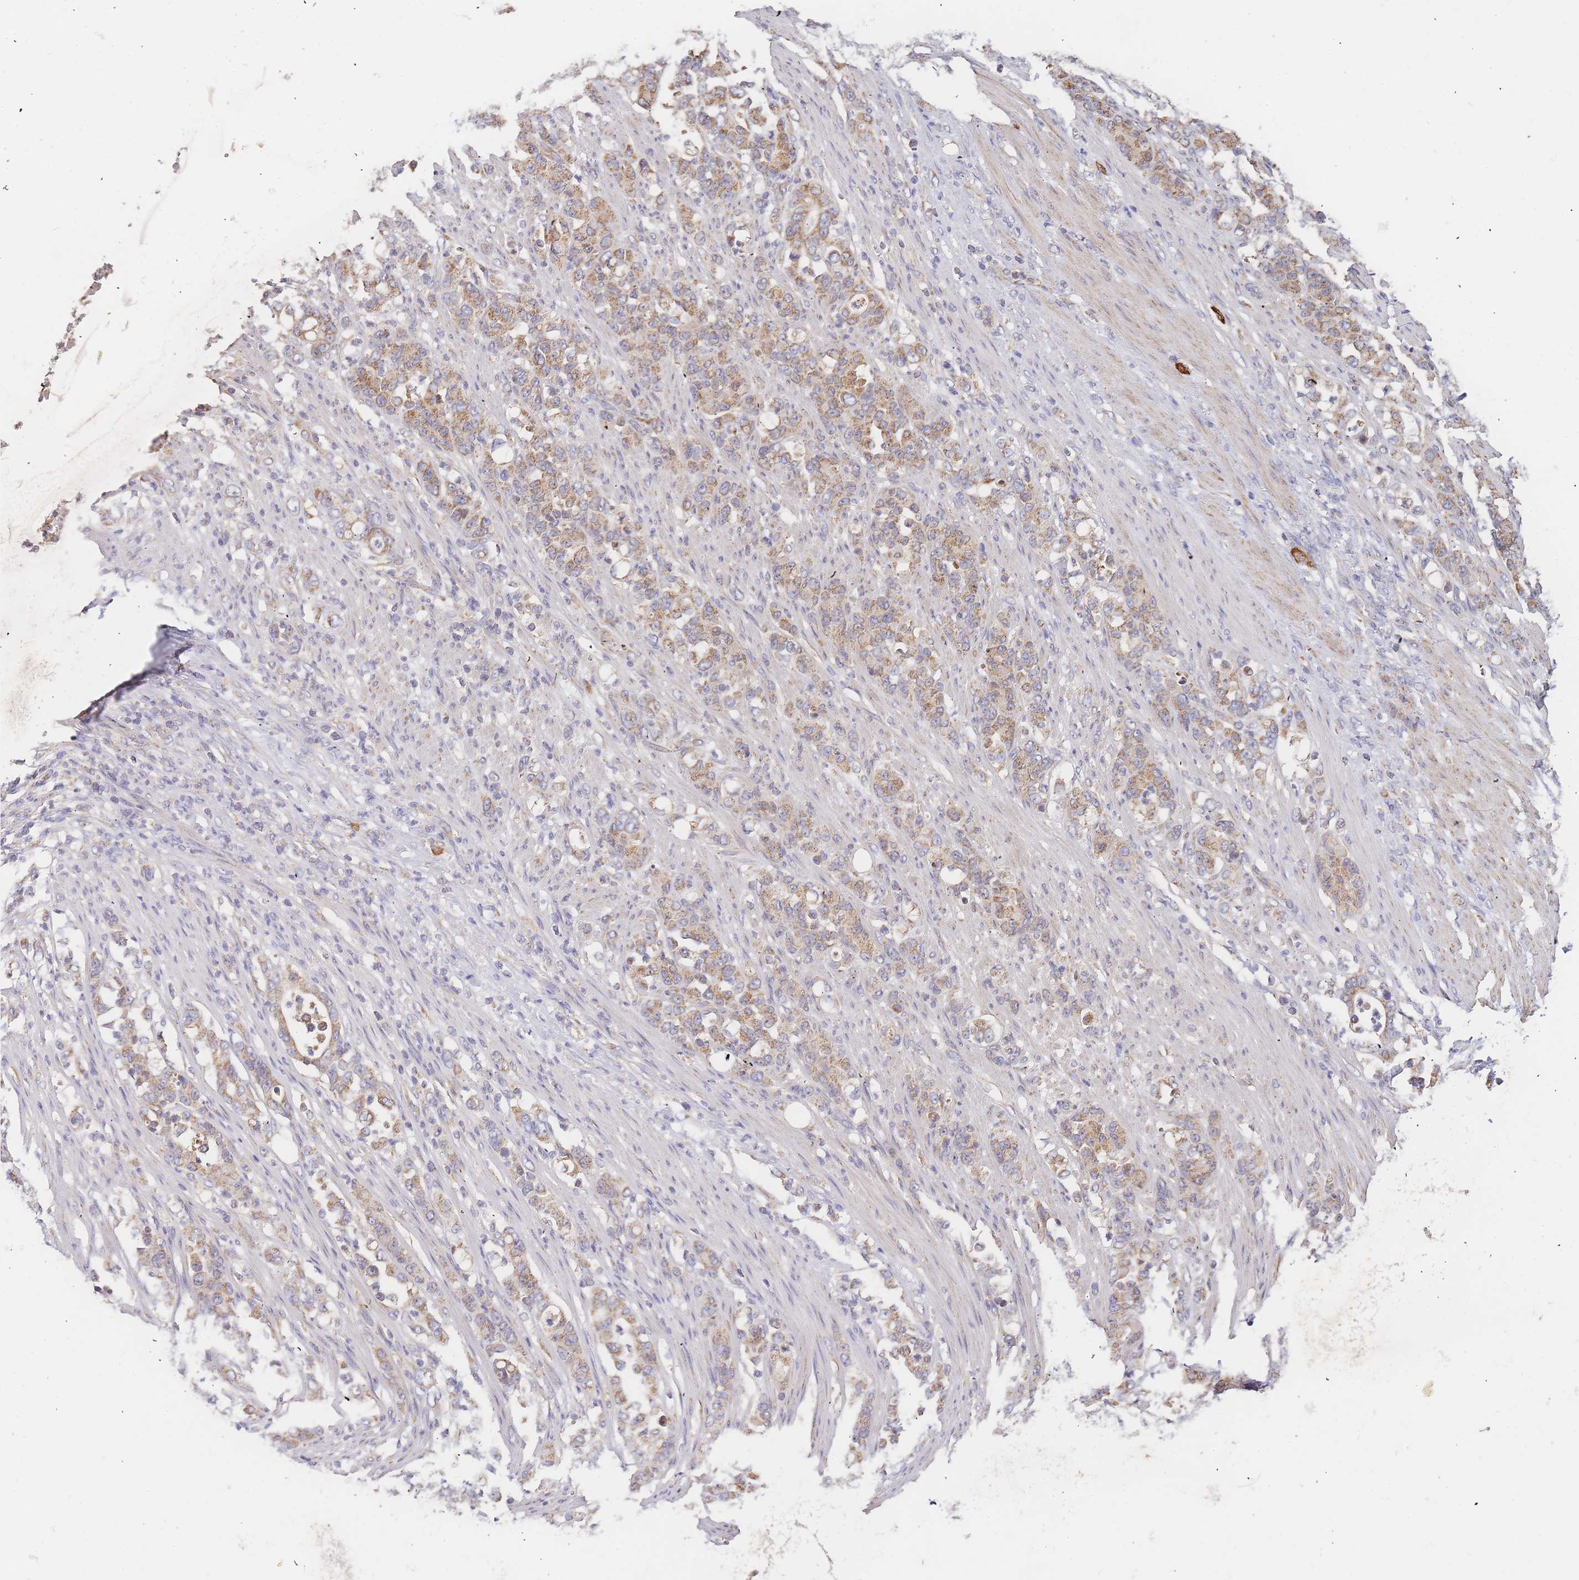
{"staining": {"intensity": "moderate", "quantity": ">75%", "location": "cytoplasmic/membranous"}, "tissue": "stomach cancer", "cell_type": "Tumor cells", "image_type": "cancer", "snomed": [{"axis": "morphology", "description": "Normal tissue, NOS"}, {"axis": "morphology", "description": "Adenocarcinoma, NOS"}, {"axis": "topography", "description": "Stomach"}], "caption": "Immunohistochemistry (IHC) micrograph of neoplastic tissue: human stomach cancer stained using immunohistochemistry (IHC) exhibits medium levels of moderate protein expression localized specifically in the cytoplasmic/membranous of tumor cells, appearing as a cytoplasmic/membranous brown color.", "gene": "ADCY9", "patient": {"sex": "female", "age": 79}}